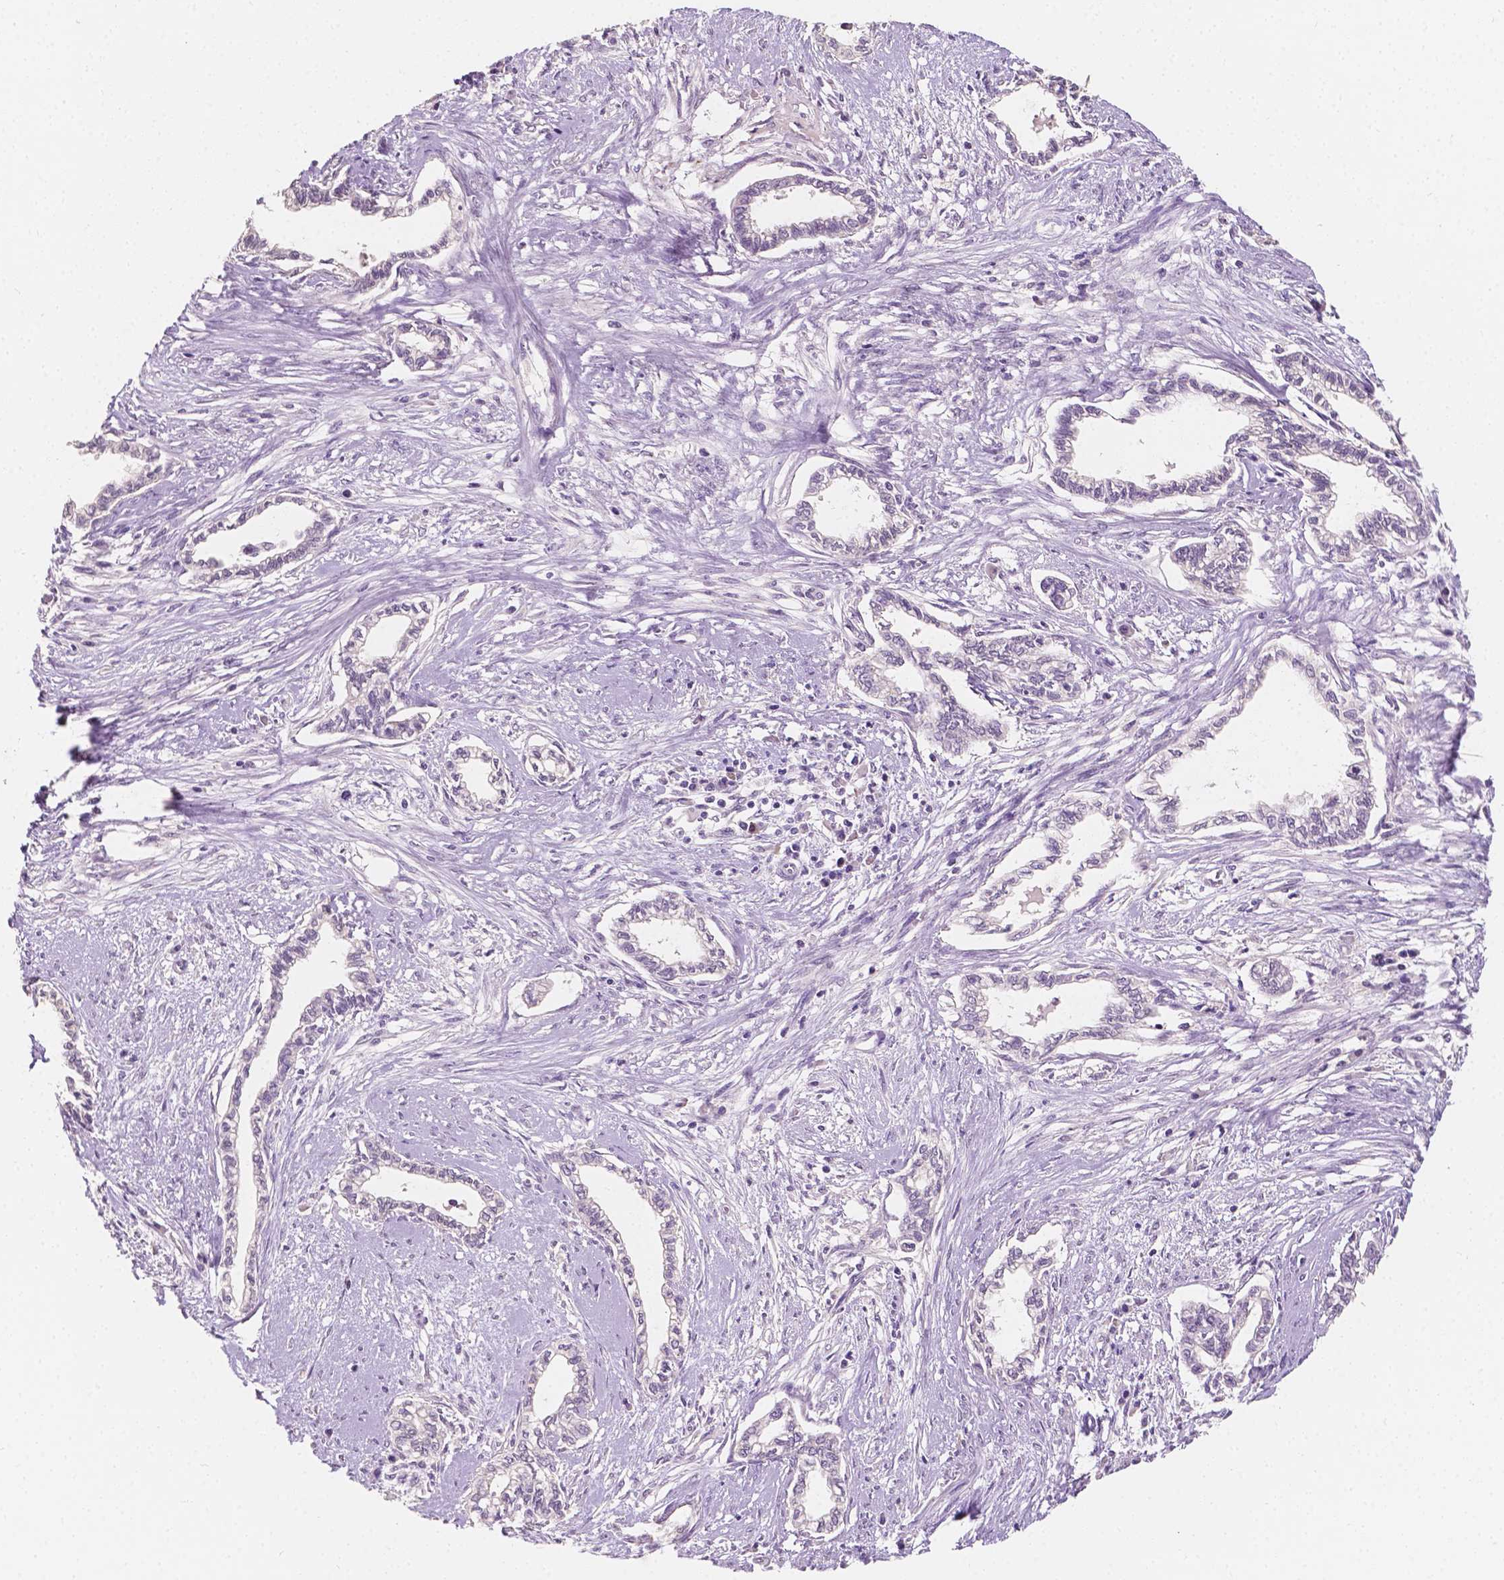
{"staining": {"intensity": "negative", "quantity": "none", "location": "none"}, "tissue": "cervical cancer", "cell_type": "Tumor cells", "image_type": "cancer", "snomed": [{"axis": "morphology", "description": "Adenocarcinoma, NOS"}, {"axis": "topography", "description": "Cervix"}], "caption": "Immunohistochemistry of human cervical cancer (adenocarcinoma) reveals no staining in tumor cells.", "gene": "TAL1", "patient": {"sex": "female", "age": 62}}